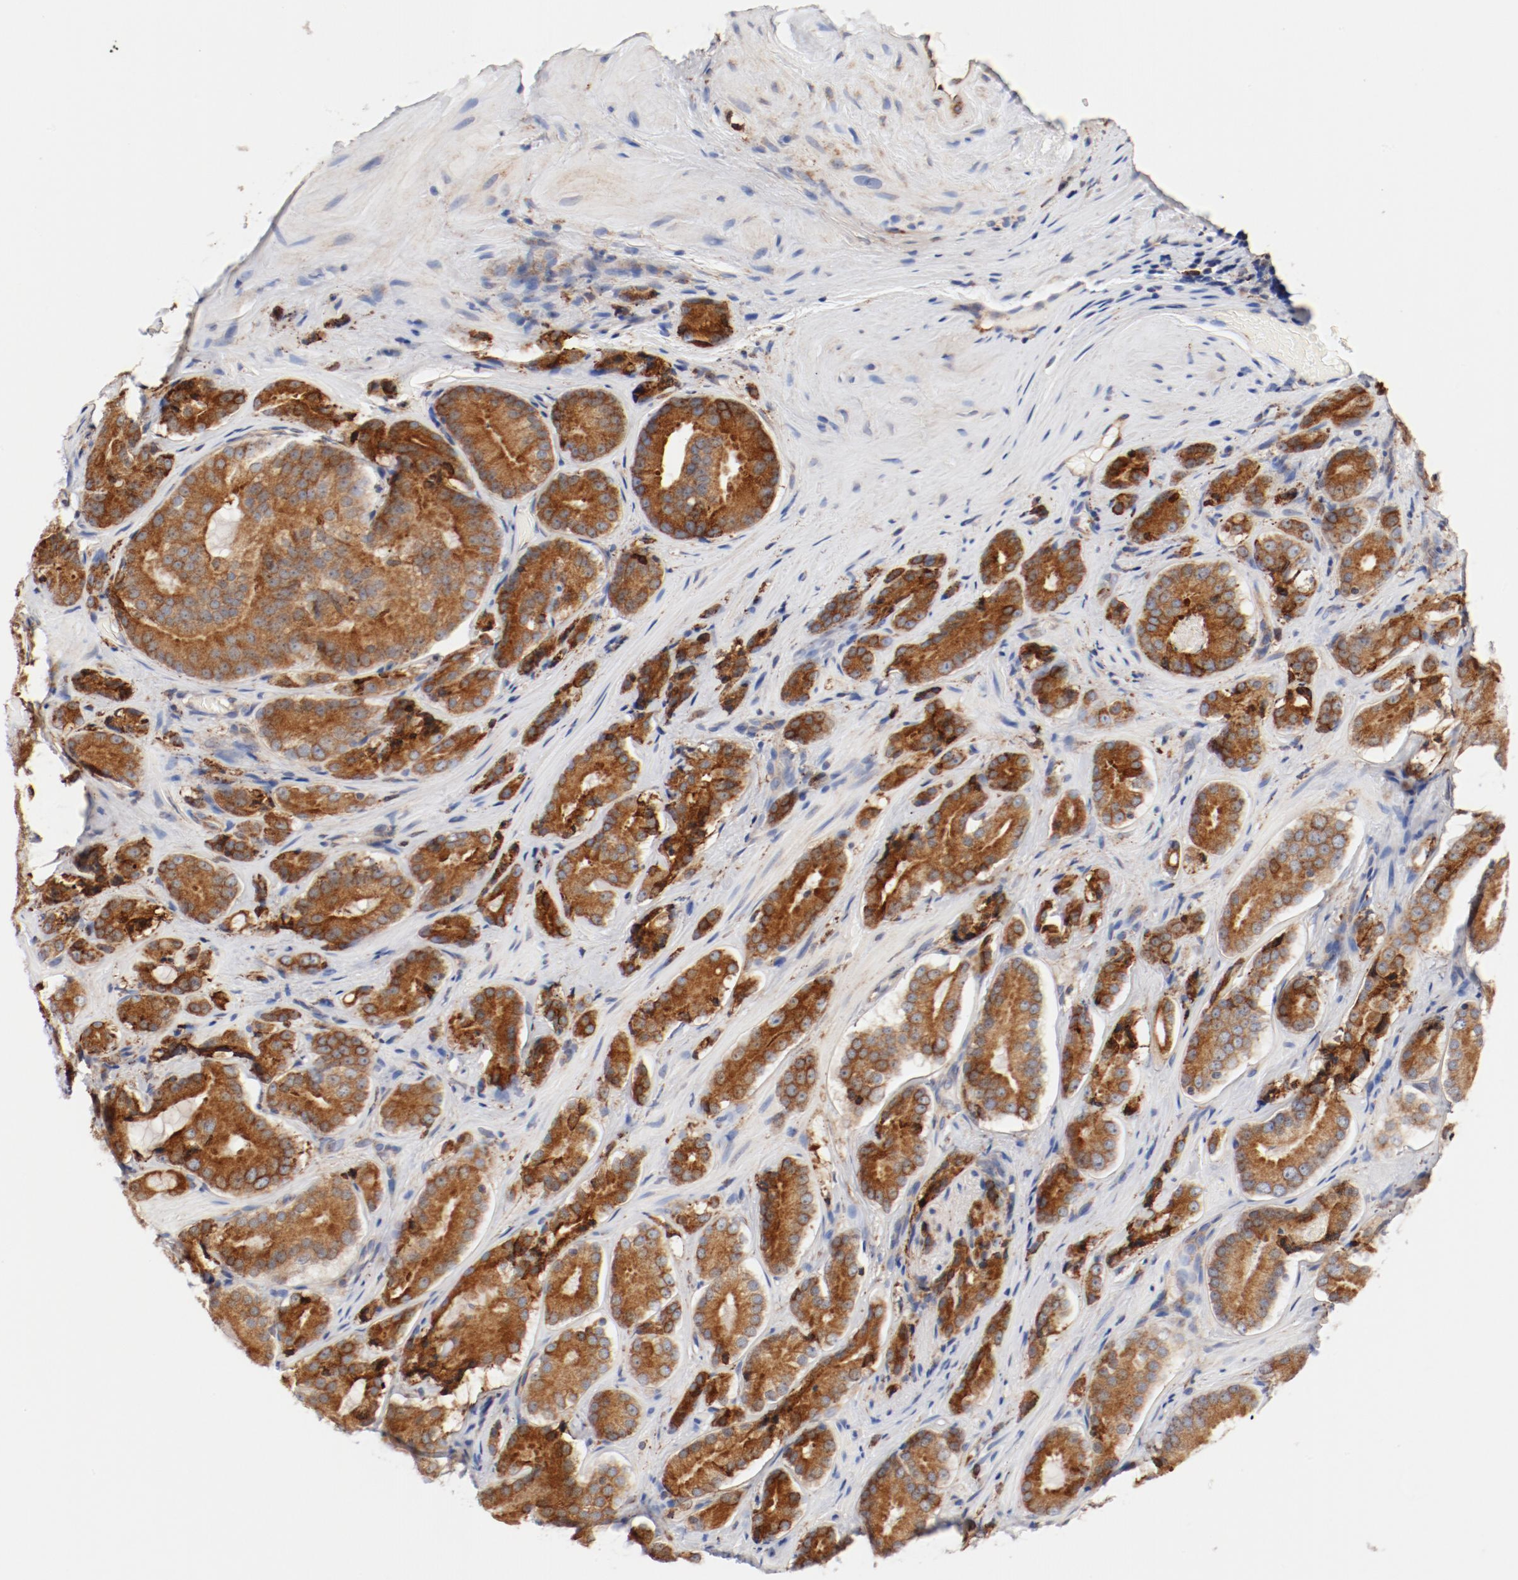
{"staining": {"intensity": "moderate", "quantity": ">75%", "location": "cytoplasmic/membranous"}, "tissue": "prostate cancer", "cell_type": "Tumor cells", "image_type": "cancer", "snomed": [{"axis": "morphology", "description": "Adenocarcinoma, High grade"}, {"axis": "topography", "description": "Prostate"}], "caption": "Immunohistochemistry (IHC) of high-grade adenocarcinoma (prostate) exhibits medium levels of moderate cytoplasmic/membranous staining in about >75% of tumor cells. The protein is stained brown, and the nuclei are stained in blue (DAB IHC with brightfield microscopy, high magnification).", "gene": "PDPK1", "patient": {"sex": "male", "age": 70}}